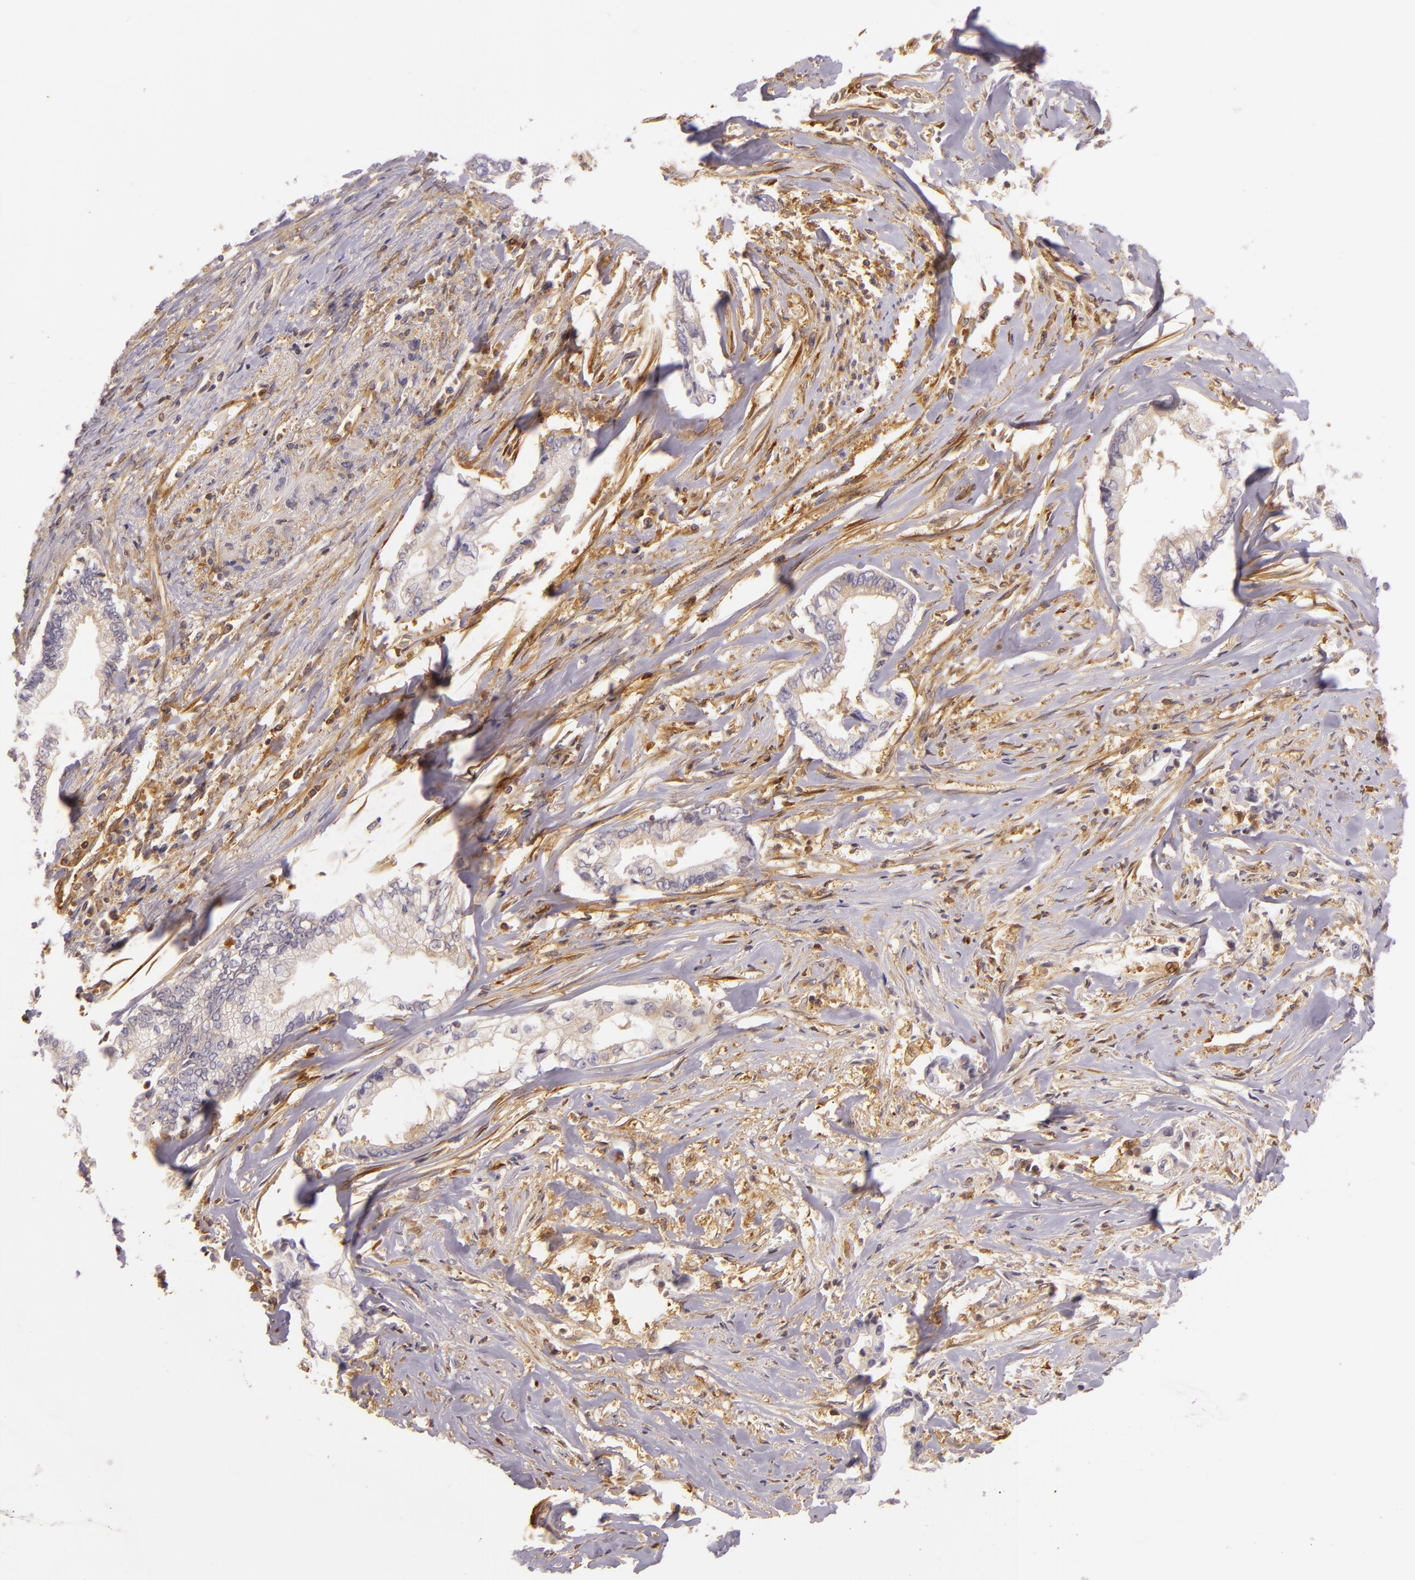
{"staining": {"intensity": "weak", "quantity": "<25%", "location": "cytoplasmic/membranous"}, "tissue": "liver cancer", "cell_type": "Tumor cells", "image_type": "cancer", "snomed": [{"axis": "morphology", "description": "Cholangiocarcinoma"}, {"axis": "topography", "description": "Liver"}], "caption": "An immunohistochemistry (IHC) micrograph of liver cholangiocarcinoma is shown. There is no staining in tumor cells of liver cholangiocarcinoma. (DAB IHC with hematoxylin counter stain).", "gene": "TLN1", "patient": {"sex": "male", "age": 57}}